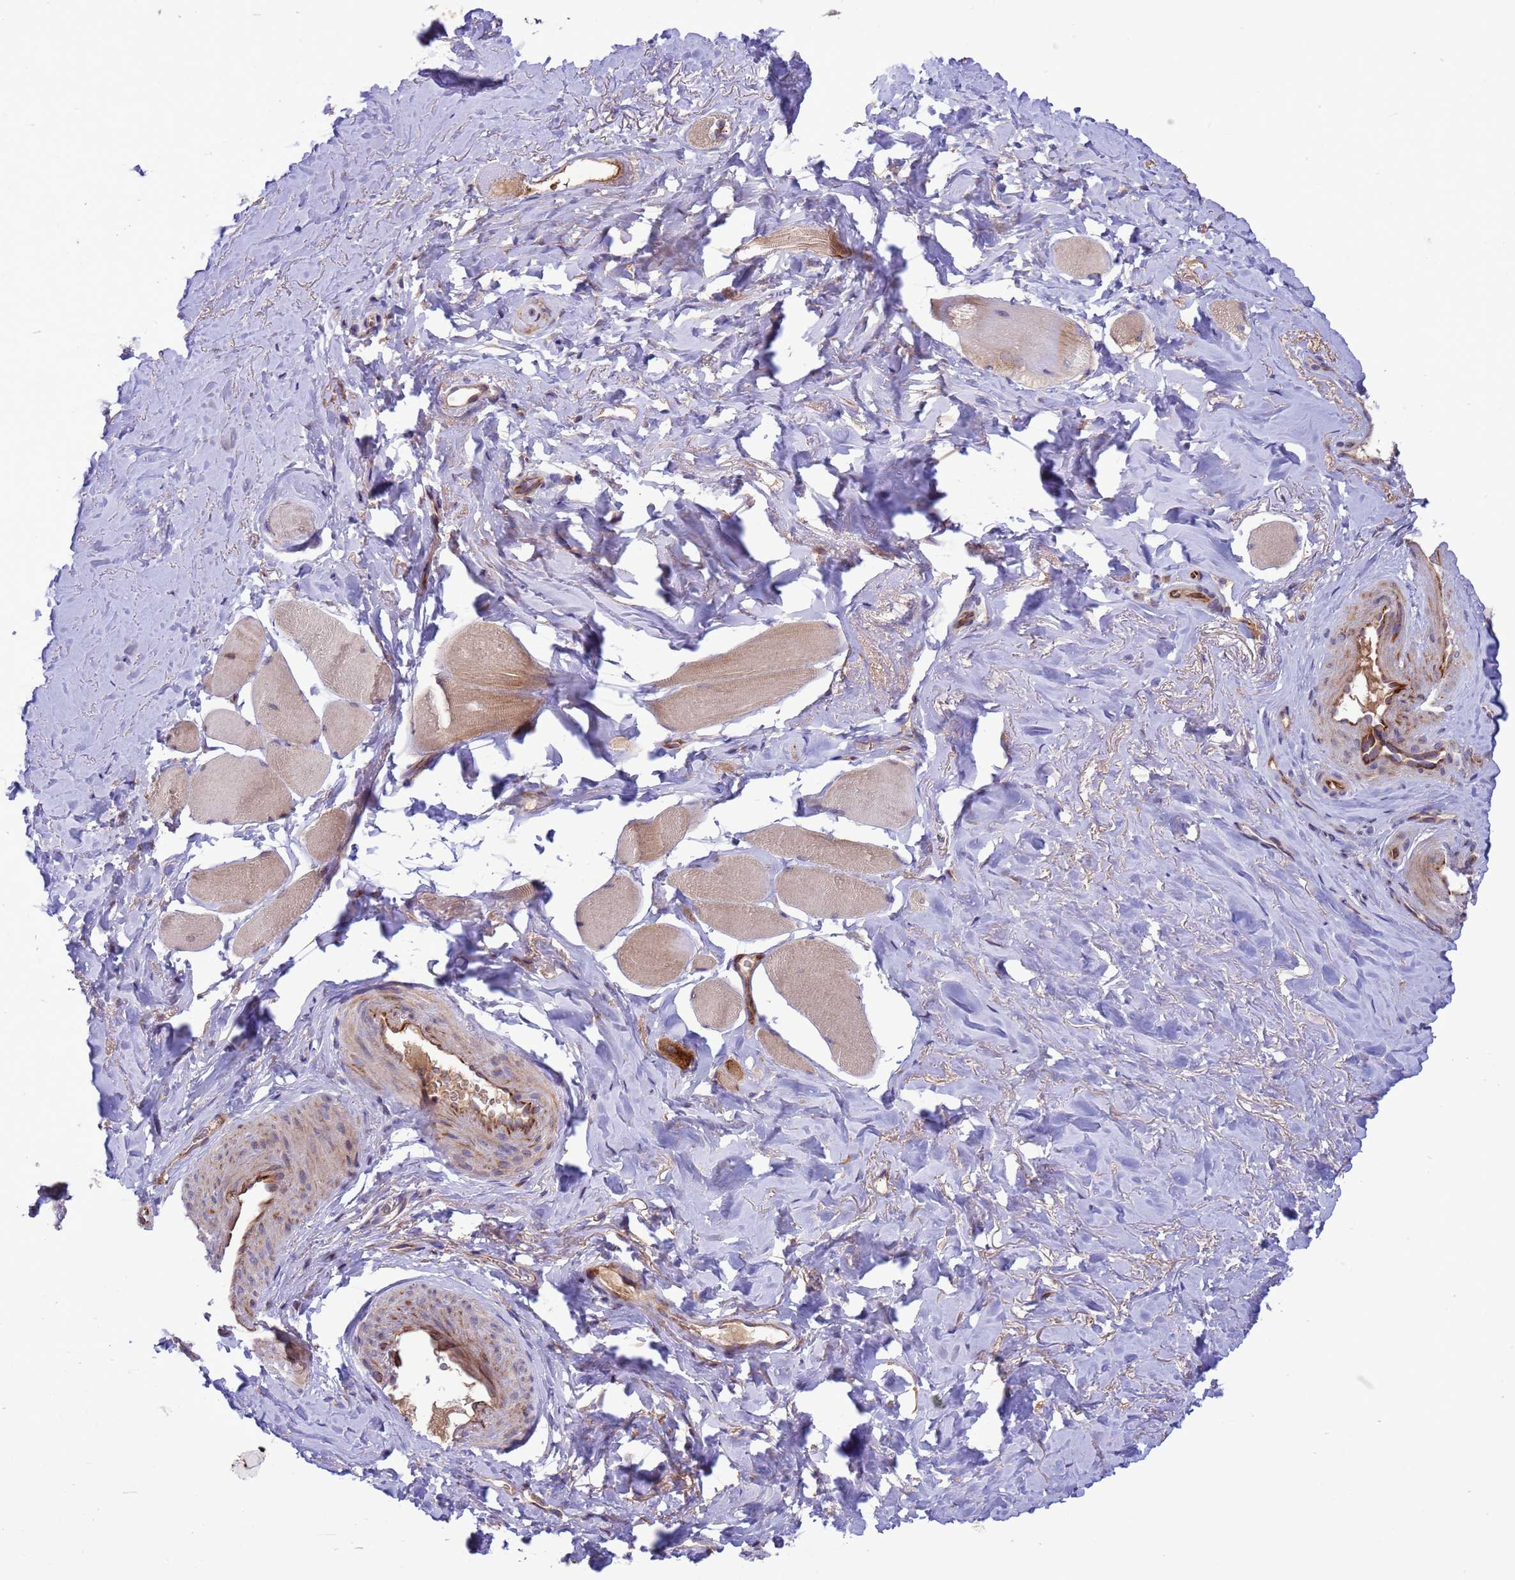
{"staining": {"intensity": "weak", "quantity": "<25%", "location": "cytoplasmic/membranous"}, "tissue": "smooth muscle", "cell_type": "Smooth muscle cells", "image_type": "normal", "snomed": [{"axis": "morphology", "description": "Normal tissue, NOS"}, {"axis": "topography", "description": "Smooth muscle"}, {"axis": "topography", "description": "Peripheral nerve tissue"}], "caption": "Histopathology image shows no significant protein expression in smooth muscle cells of unremarkable smooth muscle.", "gene": "GJA10", "patient": {"sex": "male", "age": 69}}